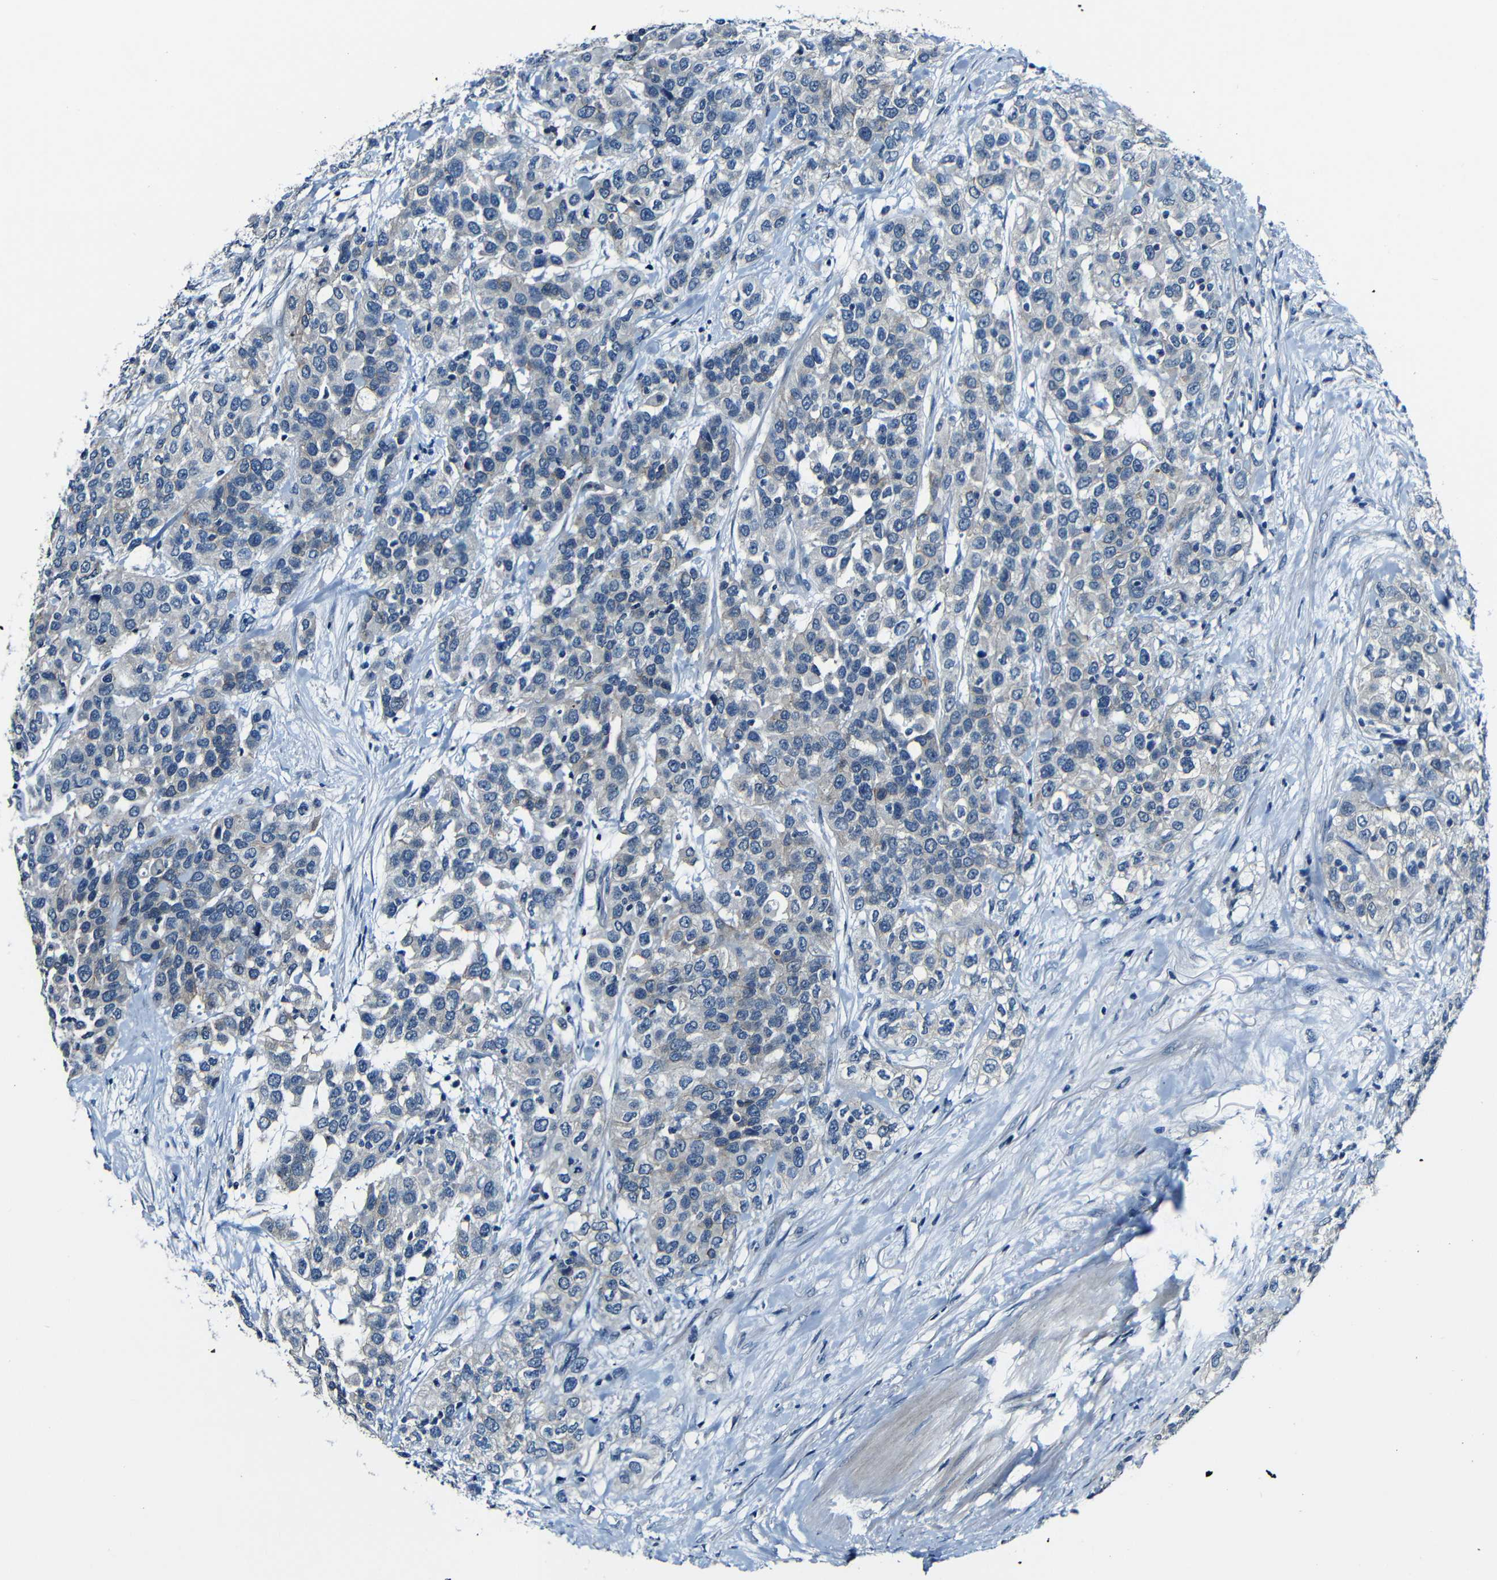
{"staining": {"intensity": "weak", "quantity": "25%-75%", "location": "cytoplasmic/membranous"}, "tissue": "urothelial cancer", "cell_type": "Tumor cells", "image_type": "cancer", "snomed": [{"axis": "morphology", "description": "Urothelial carcinoma, High grade"}, {"axis": "topography", "description": "Urinary bladder"}], "caption": "Human urothelial cancer stained for a protein (brown) displays weak cytoplasmic/membranous positive positivity in approximately 25%-75% of tumor cells.", "gene": "ANK3", "patient": {"sex": "female", "age": 80}}